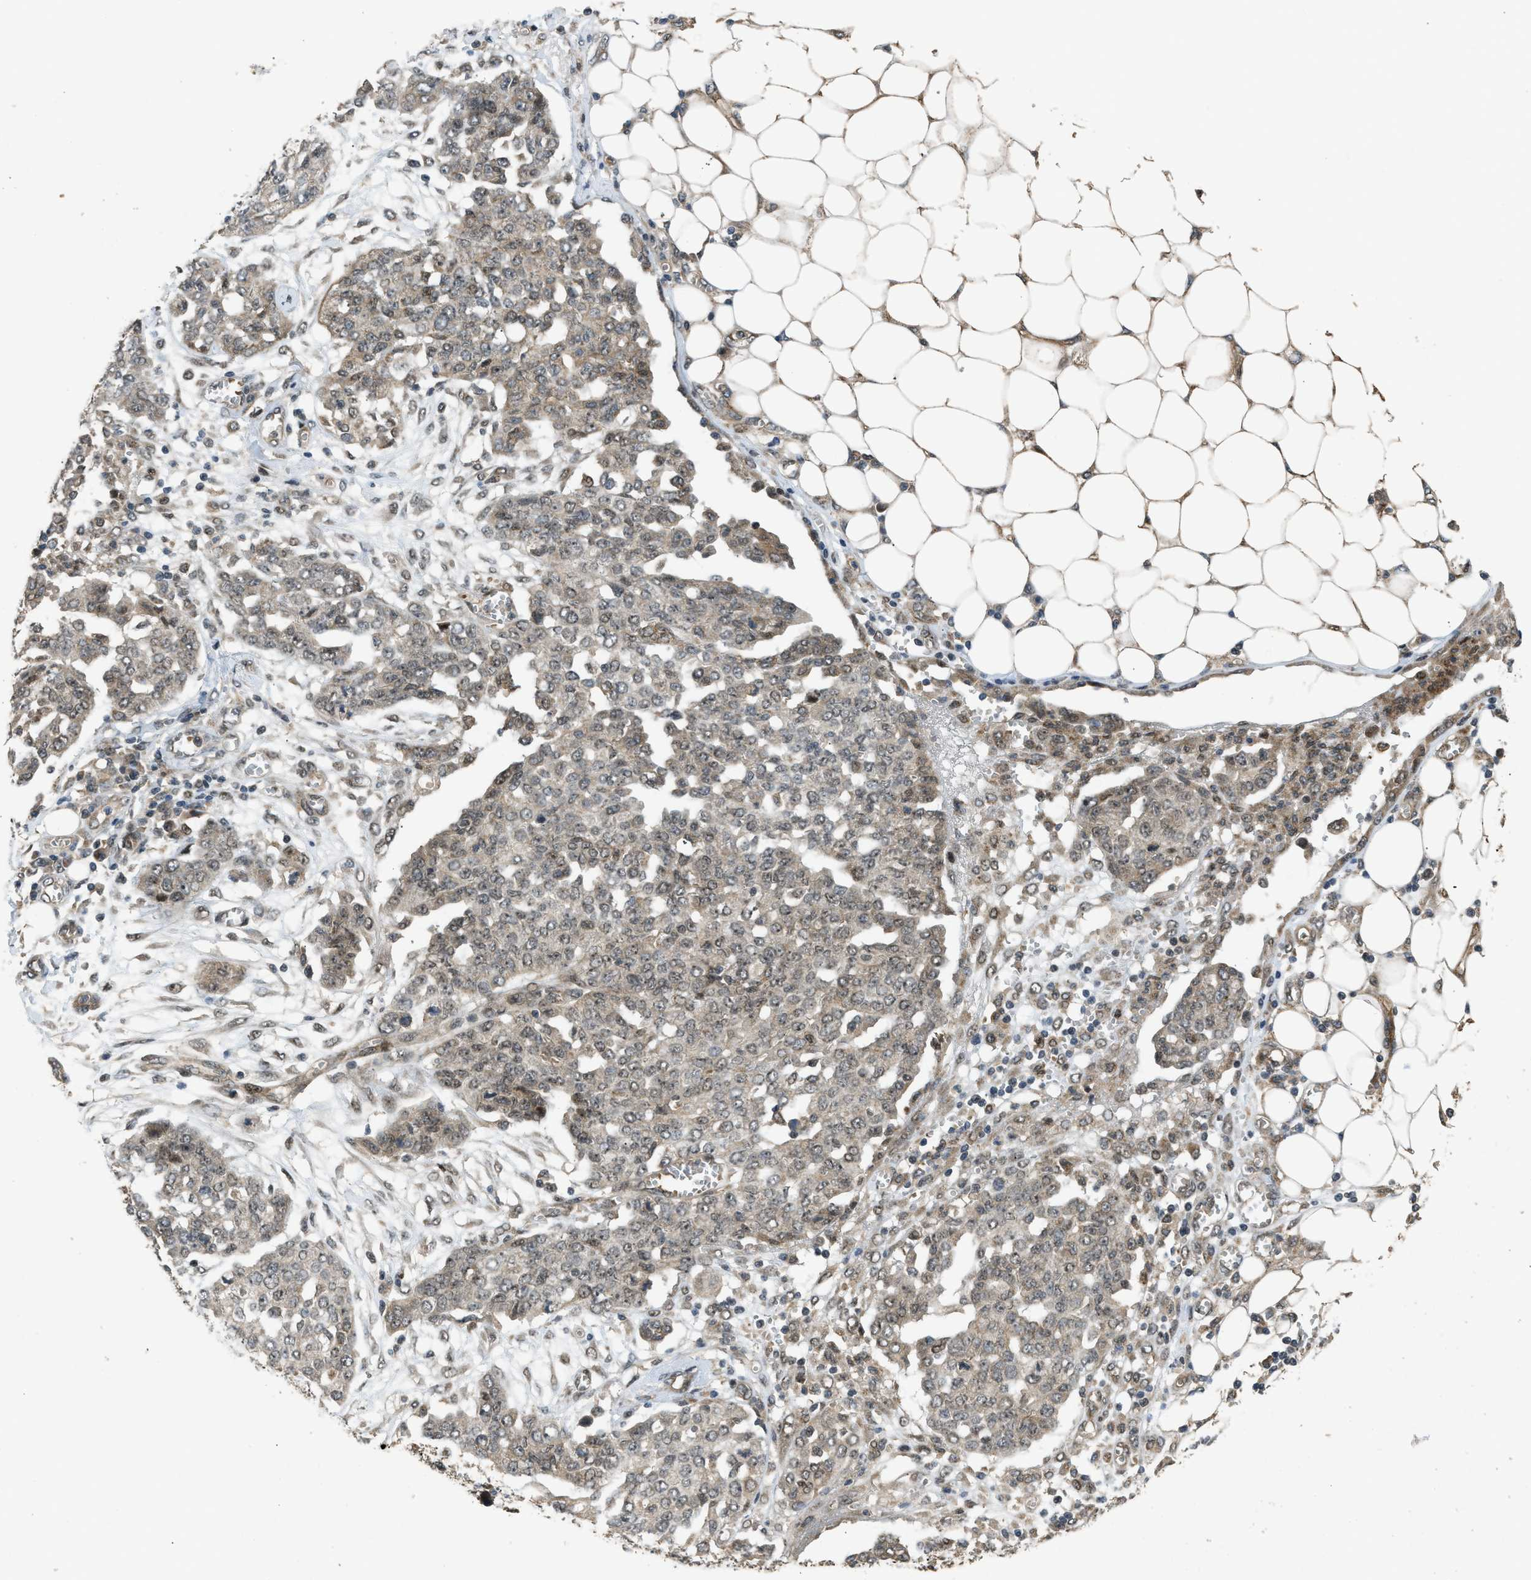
{"staining": {"intensity": "negative", "quantity": "none", "location": "none"}, "tissue": "ovarian cancer", "cell_type": "Tumor cells", "image_type": "cancer", "snomed": [{"axis": "morphology", "description": "Cystadenocarcinoma, serous, NOS"}, {"axis": "topography", "description": "Soft tissue"}, {"axis": "topography", "description": "Ovary"}], "caption": "A photomicrograph of human ovarian cancer is negative for staining in tumor cells.", "gene": "GET1", "patient": {"sex": "female", "age": 57}}